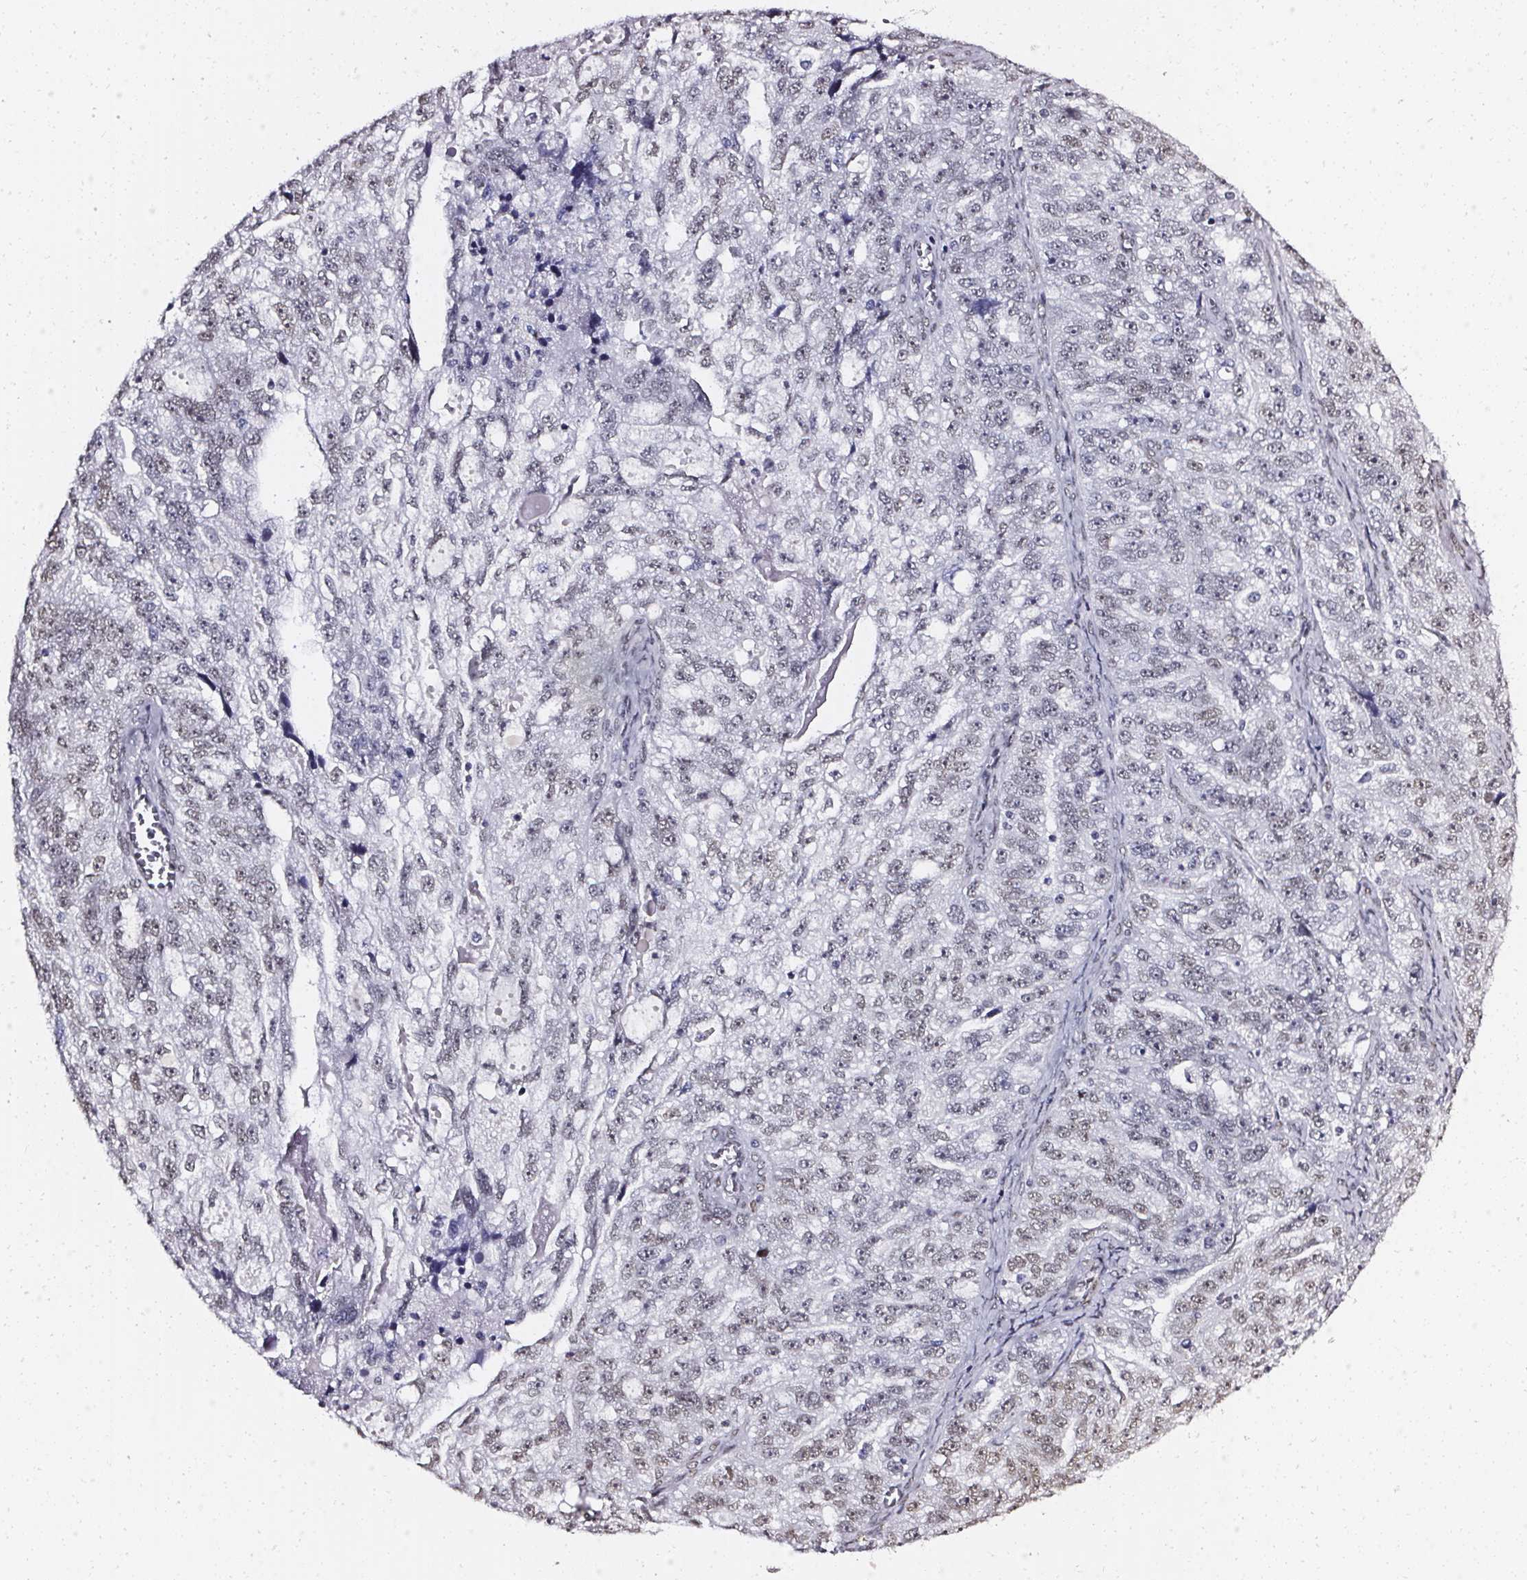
{"staining": {"intensity": "weak", "quantity": "<25%", "location": "nuclear"}, "tissue": "ovarian cancer", "cell_type": "Tumor cells", "image_type": "cancer", "snomed": [{"axis": "morphology", "description": "Cystadenocarcinoma, serous, NOS"}, {"axis": "topography", "description": "Ovary"}], "caption": "Immunohistochemical staining of ovarian cancer demonstrates no significant positivity in tumor cells.", "gene": "GP6", "patient": {"sex": "female", "age": 51}}